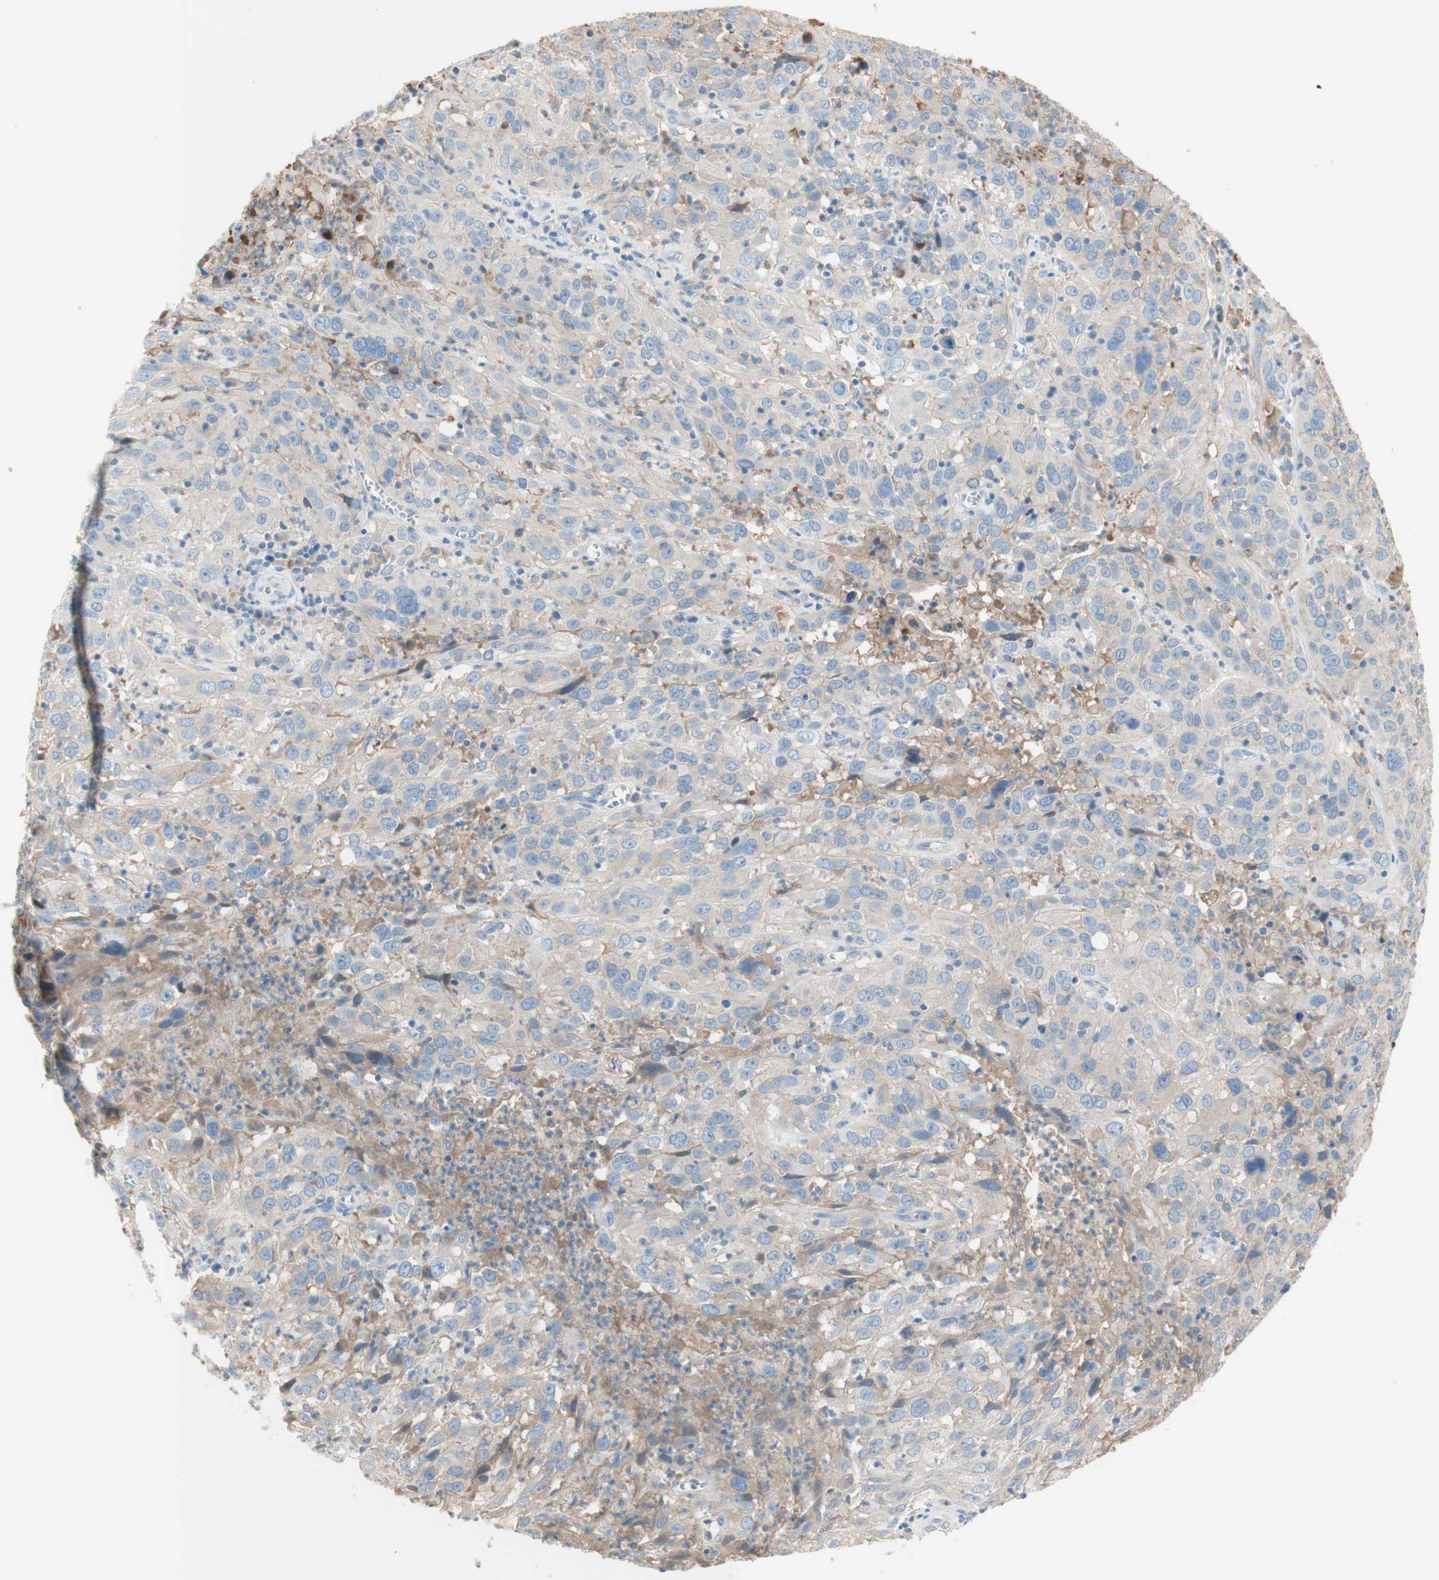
{"staining": {"intensity": "weak", "quantity": "25%-75%", "location": "cytoplasmic/membranous"}, "tissue": "cervical cancer", "cell_type": "Tumor cells", "image_type": "cancer", "snomed": [{"axis": "morphology", "description": "Squamous cell carcinoma, NOS"}, {"axis": "topography", "description": "Cervix"}], "caption": "Brown immunohistochemical staining in human squamous cell carcinoma (cervical) shows weak cytoplasmic/membranous positivity in about 25%-75% of tumor cells. (Stains: DAB (3,3'-diaminobenzidine) in brown, nuclei in blue, Microscopy: brightfield microscopy at high magnification).", "gene": "KNG1", "patient": {"sex": "female", "age": 32}}